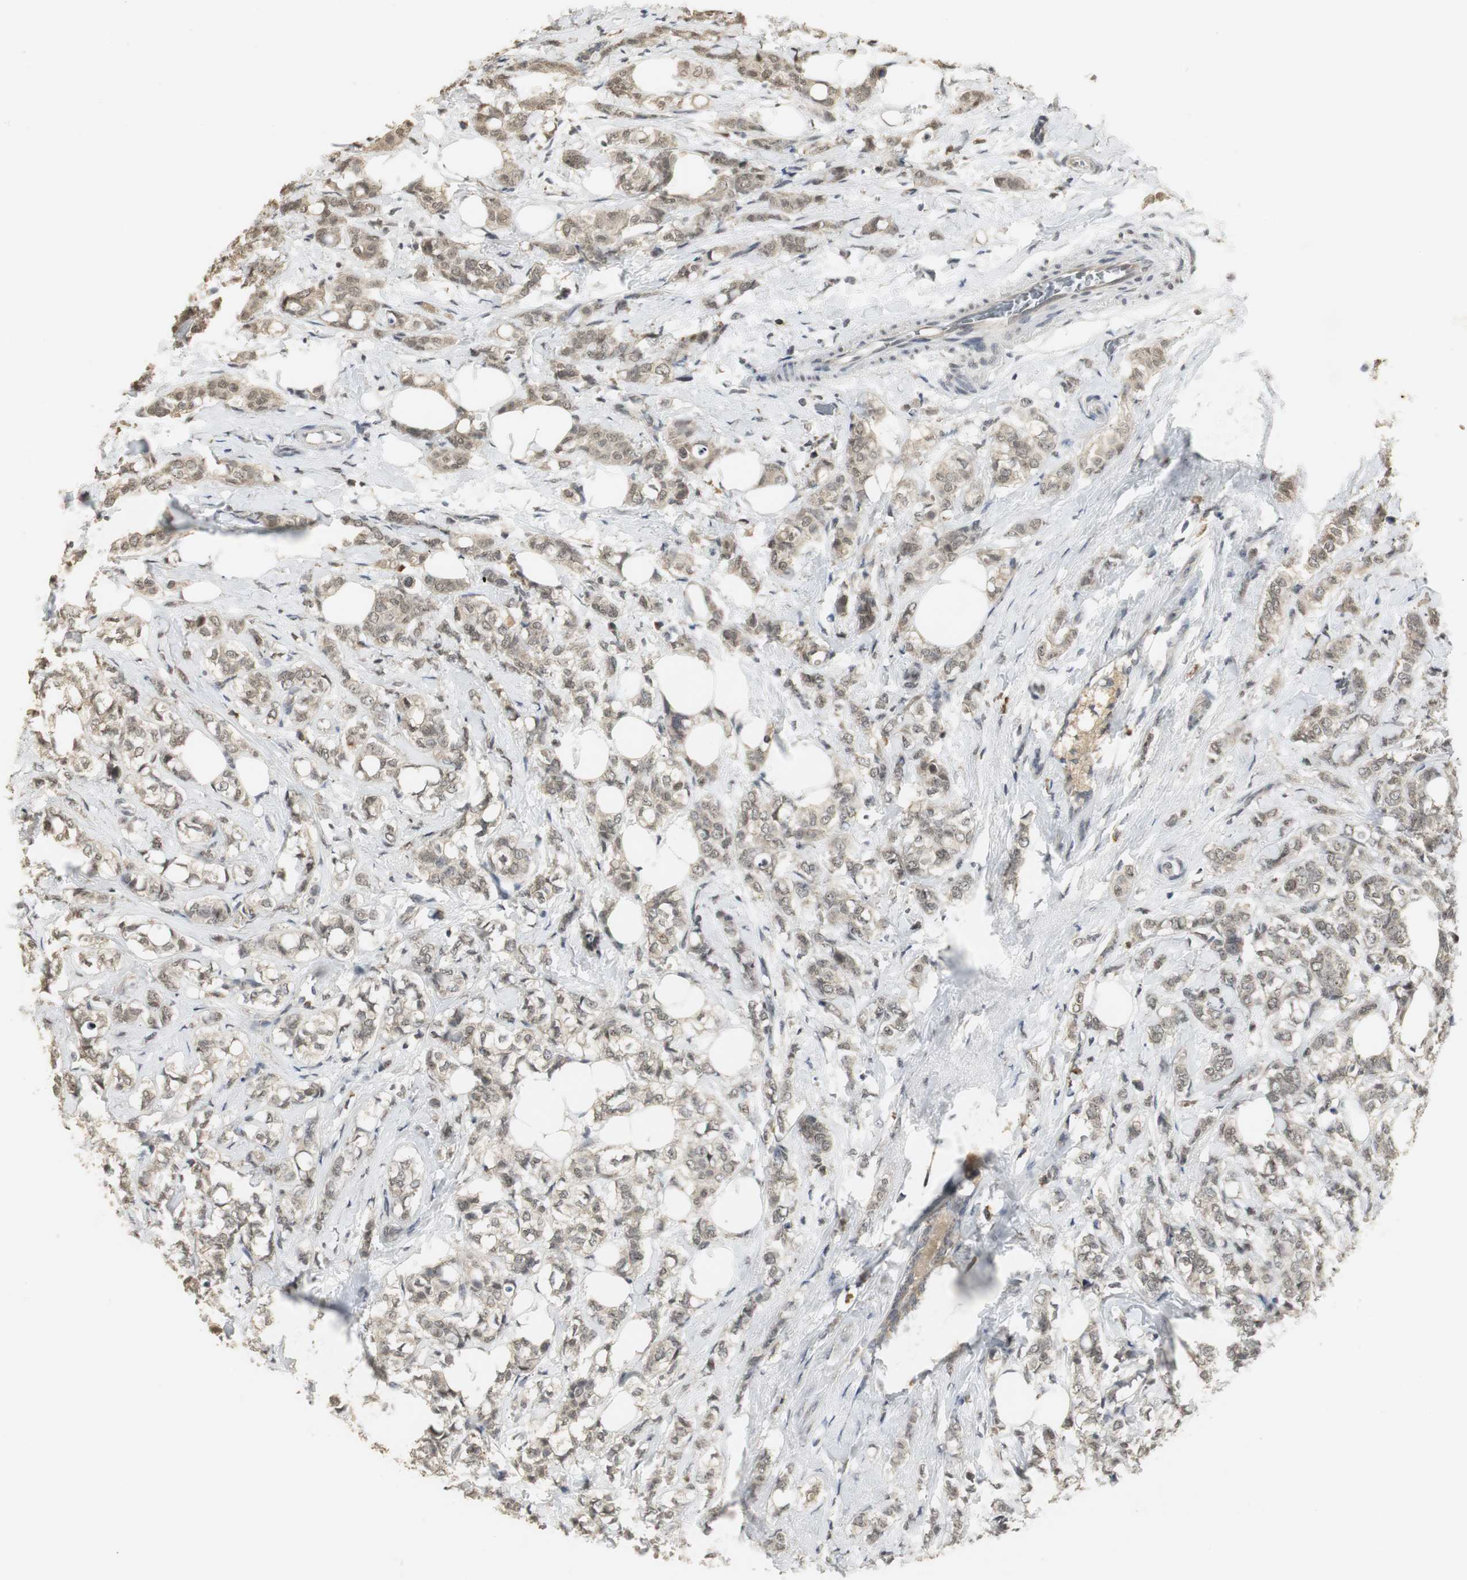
{"staining": {"intensity": "weak", "quantity": "25%-75%", "location": "cytoplasmic/membranous,nuclear"}, "tissue": "breast cancer", "cell_type": "Tumor cells", "image_type": "cancer", "snomed": [{"axis": "morphology", "description": "Lobular carcinoma"}, {"axis": "topography", "description": "Breast"}], "caption": "High-power microscopy captured an IHC photomicrograph of lobular carcinoma (breast), revealing weak cytoplasmic/membranous and nuclear expression in about 25%-75% of tumor cells.", "gene": "ELOA", "patient": {"sex": "female", "age": 60}}